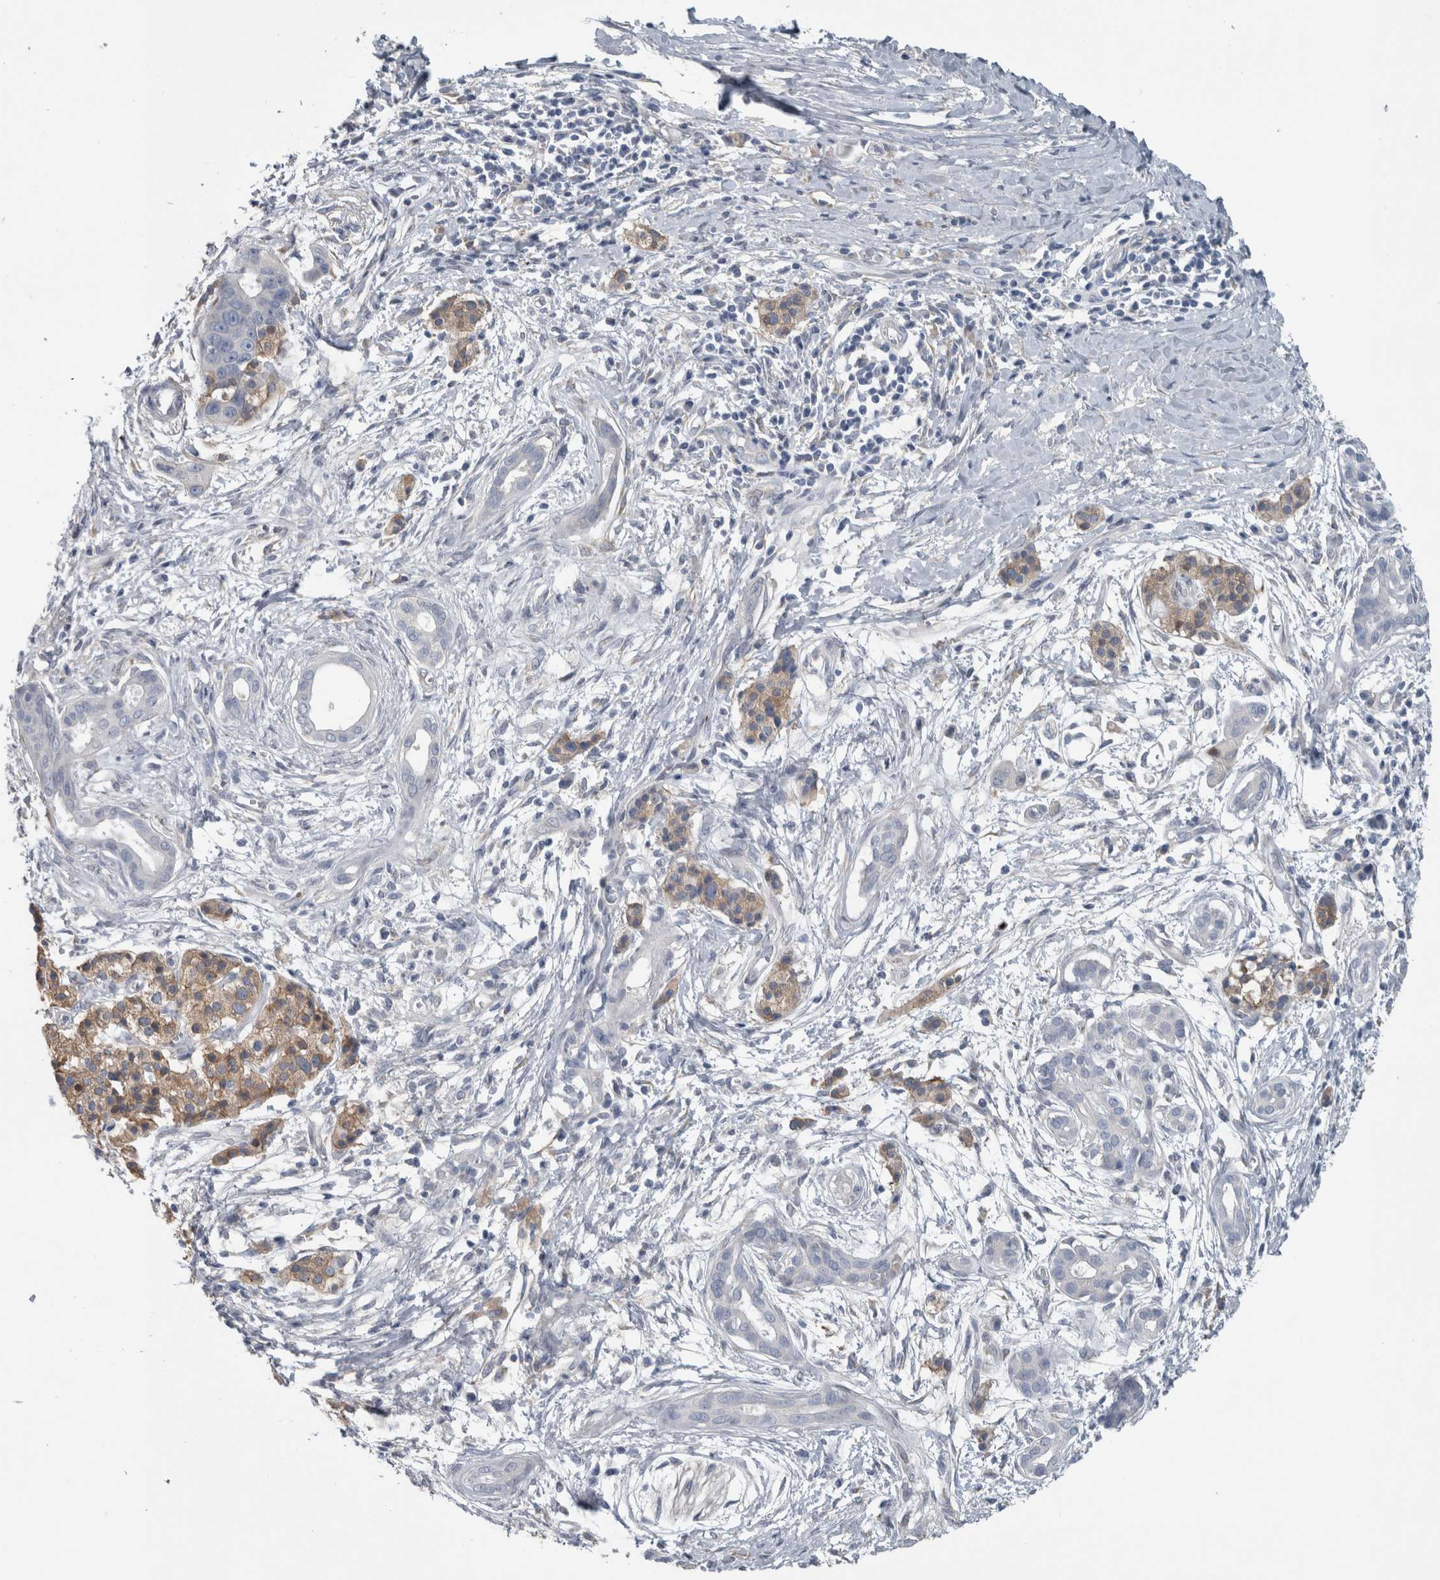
{"staining": {"intensity": "negative", "quantity": "none", "location": "none"}, "tissue": "pancreatic cancer", "cell_type": "Tumor cells", "image_type": "cancer", "snomed": [{"axis": "morphology", "description": "Adenocarcinoma, NOS"}, {"axis": "topography", "description": "Pancreas"}], "caption": "Immunohistochemistry (IHC) of human pancreatic cancer reveals no expression in tumor cells. The staining was performed using DAB (3,3'-diaminobenzidine) to visualize the protein expression in brown, while the nuclei were stained in blue with hematoxylin (Magnification: 20x).", "gene": "SH3GL2", "patient": {"sex": "male", "age": 59}}